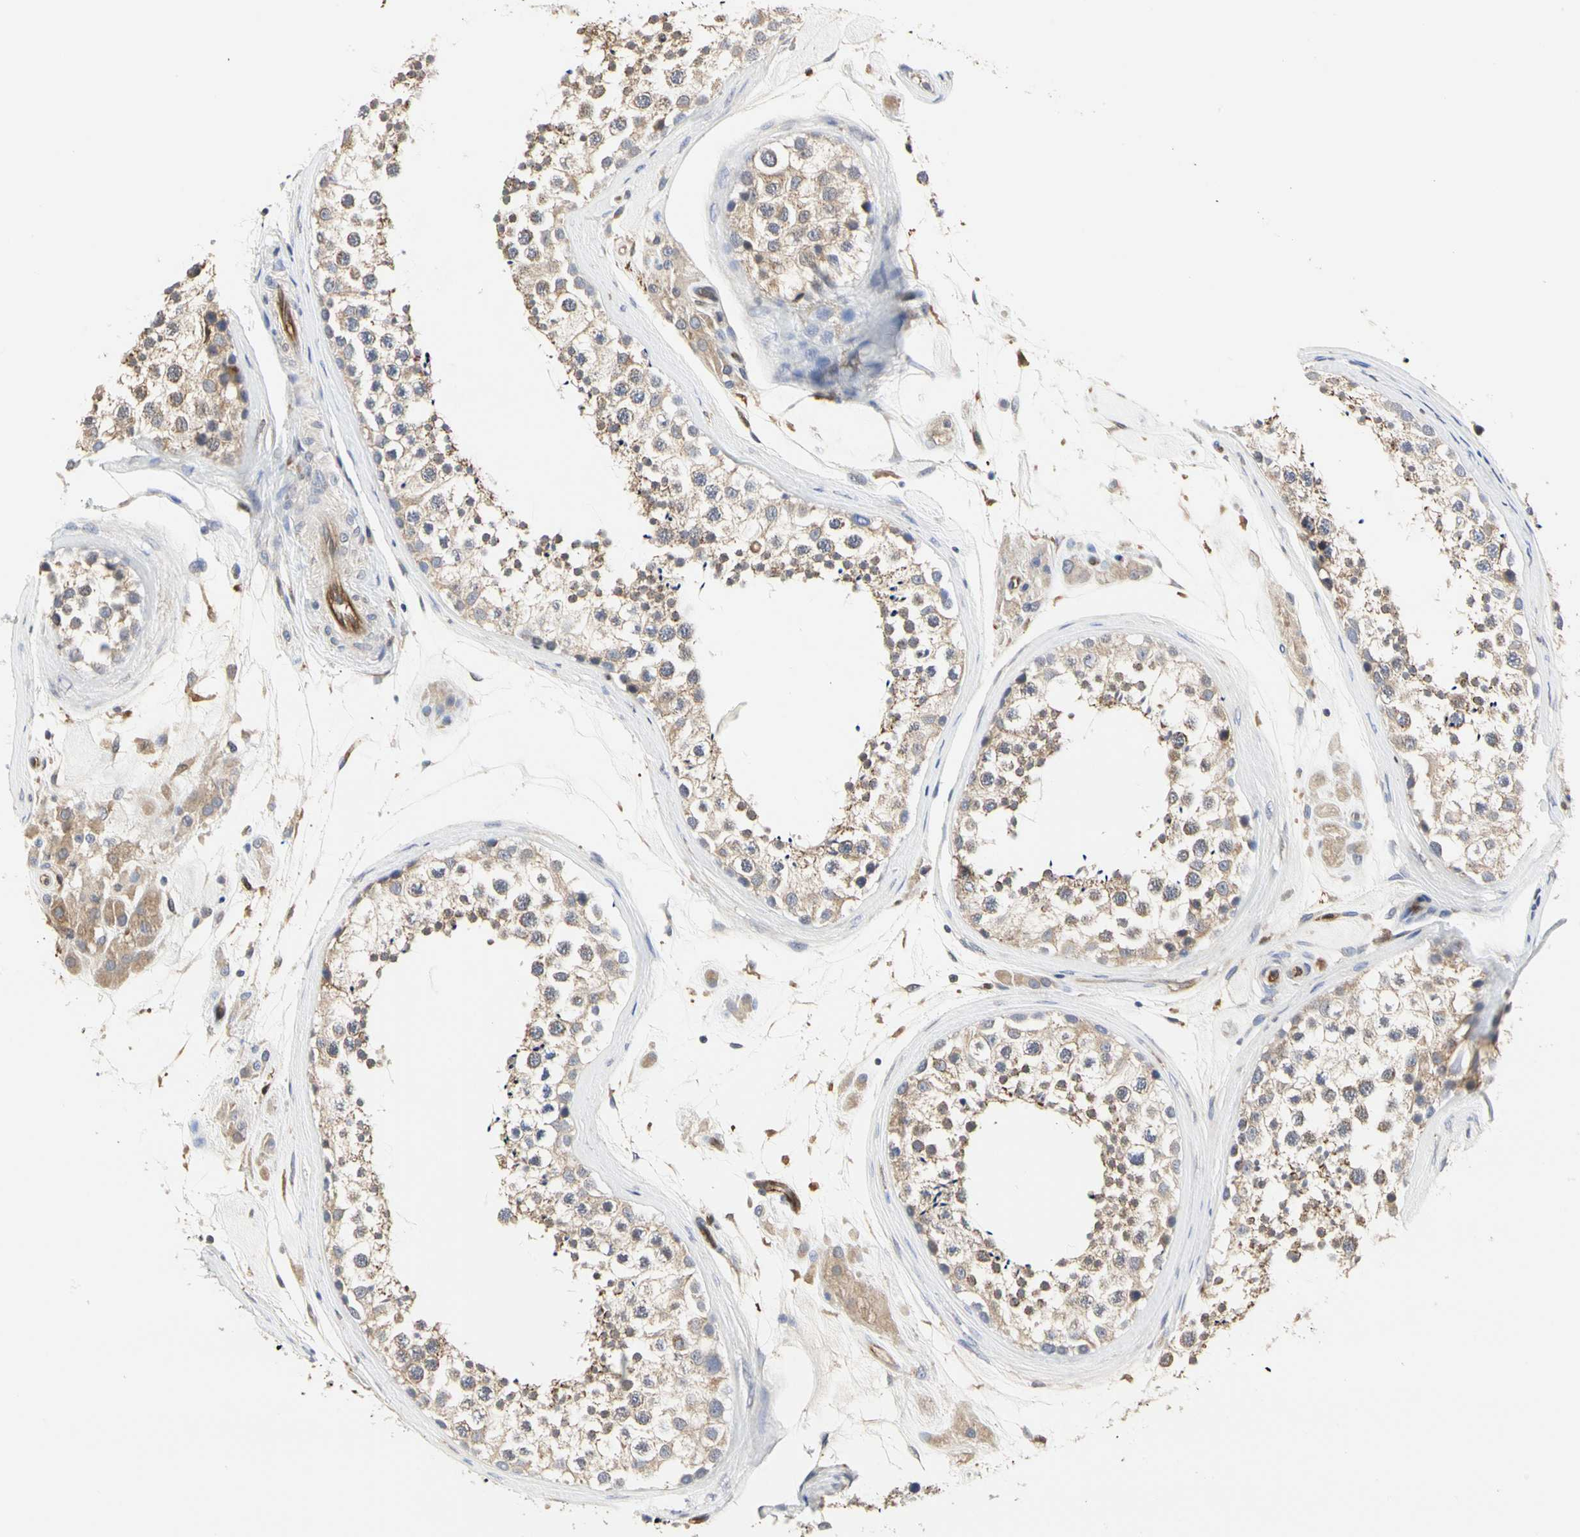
{"staining": {"intensity": "moderate", "quantity": ">75%", "location": "cytoplasmic/membranous"}, "tissue": "testis", "cell_type": "Cells in seminiferous ducts", "image_type": "normal", "snomed": [{"axis": "morphology", "description": "Normal tissue, NOS"}, {"axis": "topography", "description": "Testis"}], "caption": "Moderate cytoplasmic/membranous positivity is identified in approximately >75% of cells in seminiferous ducts in benign testis.", "gene": "C3orf52", "patient": {"sex": "male", "age": 46}}